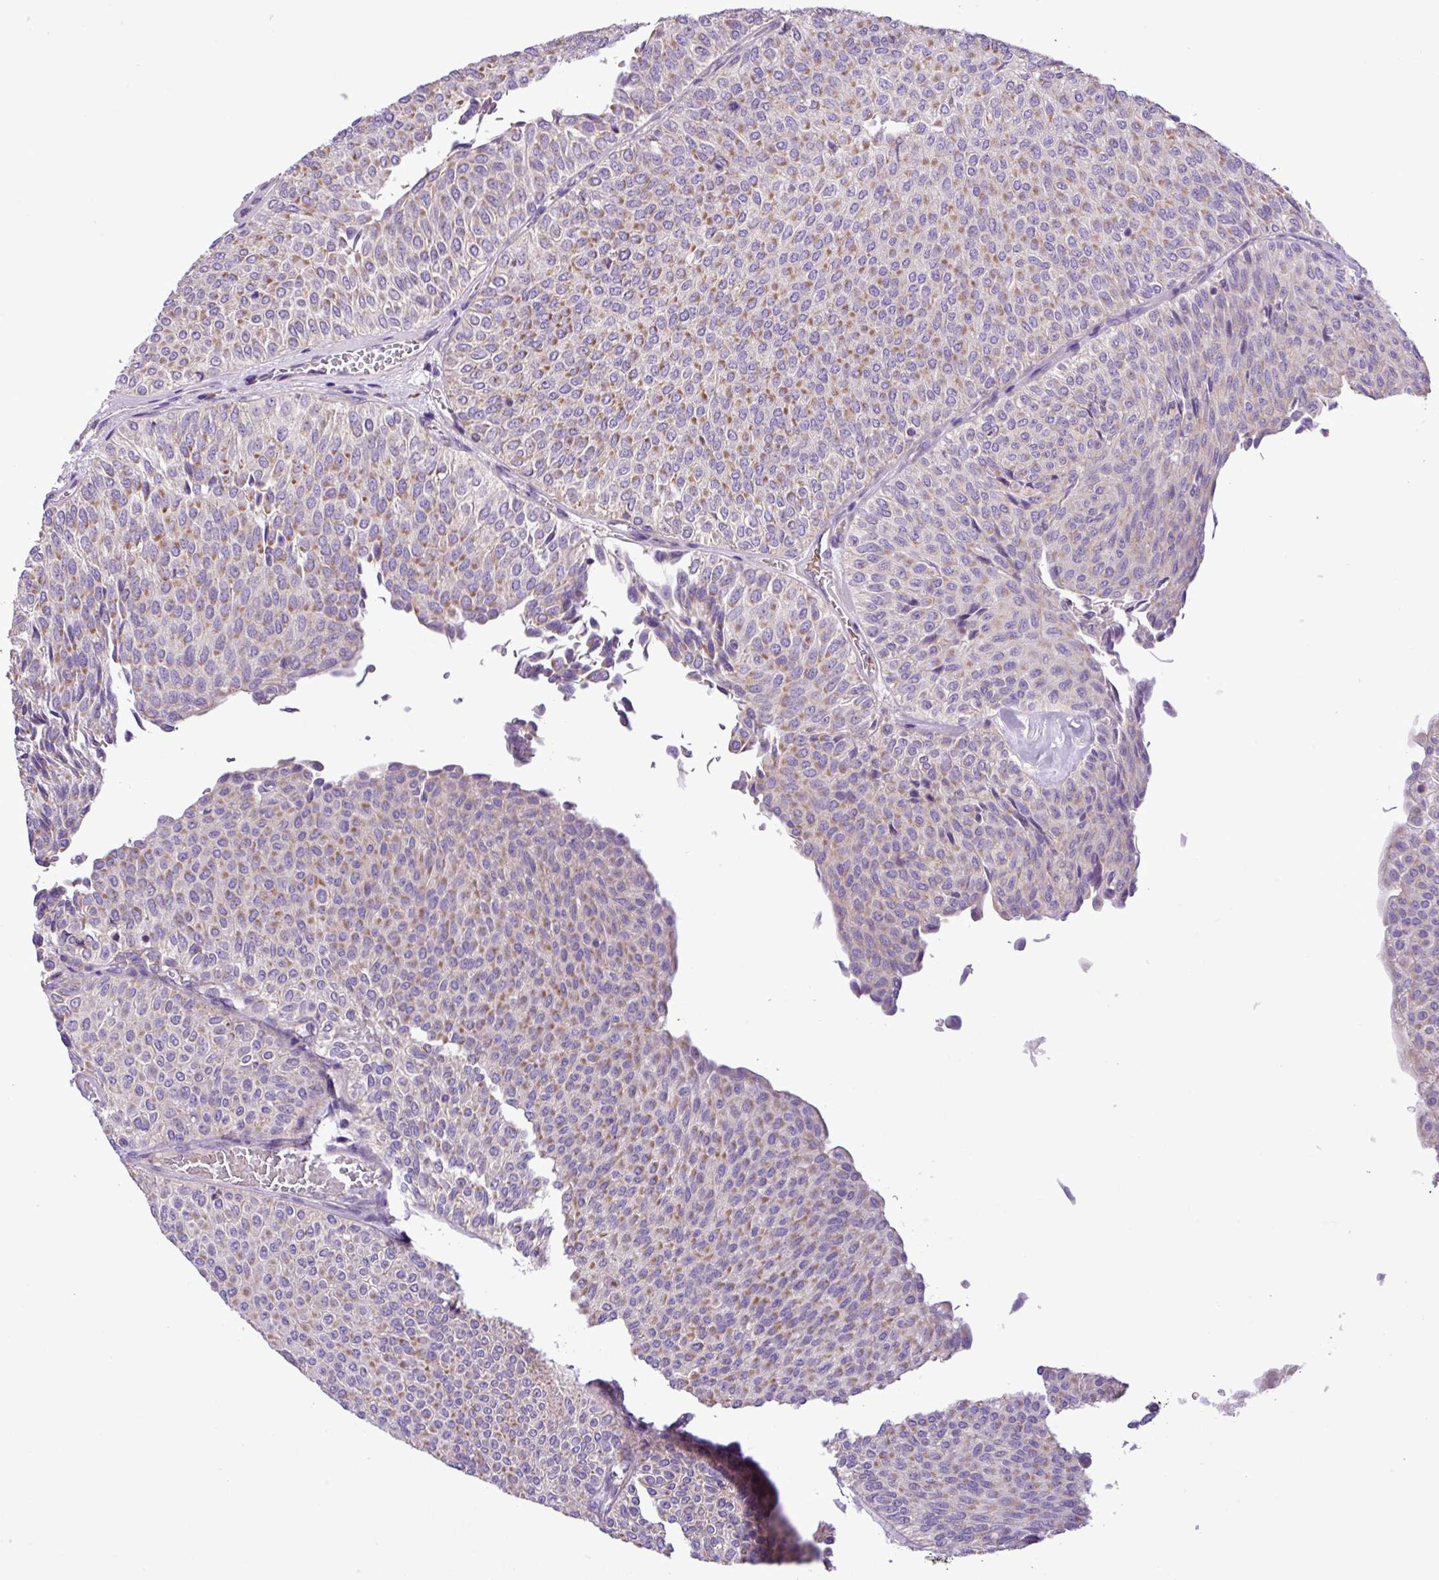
{"staining": {"intensity": "moderate", "quantity": ">75%", "location": "cytoplasmic/membranous"}, "tissue": "urothelial cancer", "cell_type": "Tumor cells", "image_type": "cancer", "snomed": [{"axis": "morphology", "description": "Urothelial carcinoma, Low grade"}, {"axis": "topography", "description": "Urinary bladder"}], "caption": "High-magnification brightfield microscopy of urothelial cancer stained with DAB (brown) and counterstained with hematoxylin (blue). tumor cells exhibit moderate cytoplasmic/membranous expression is appreciated in about>75% of cells.", "gene": "FAM183A", "patient": {"sex": "male", "age": 78}}